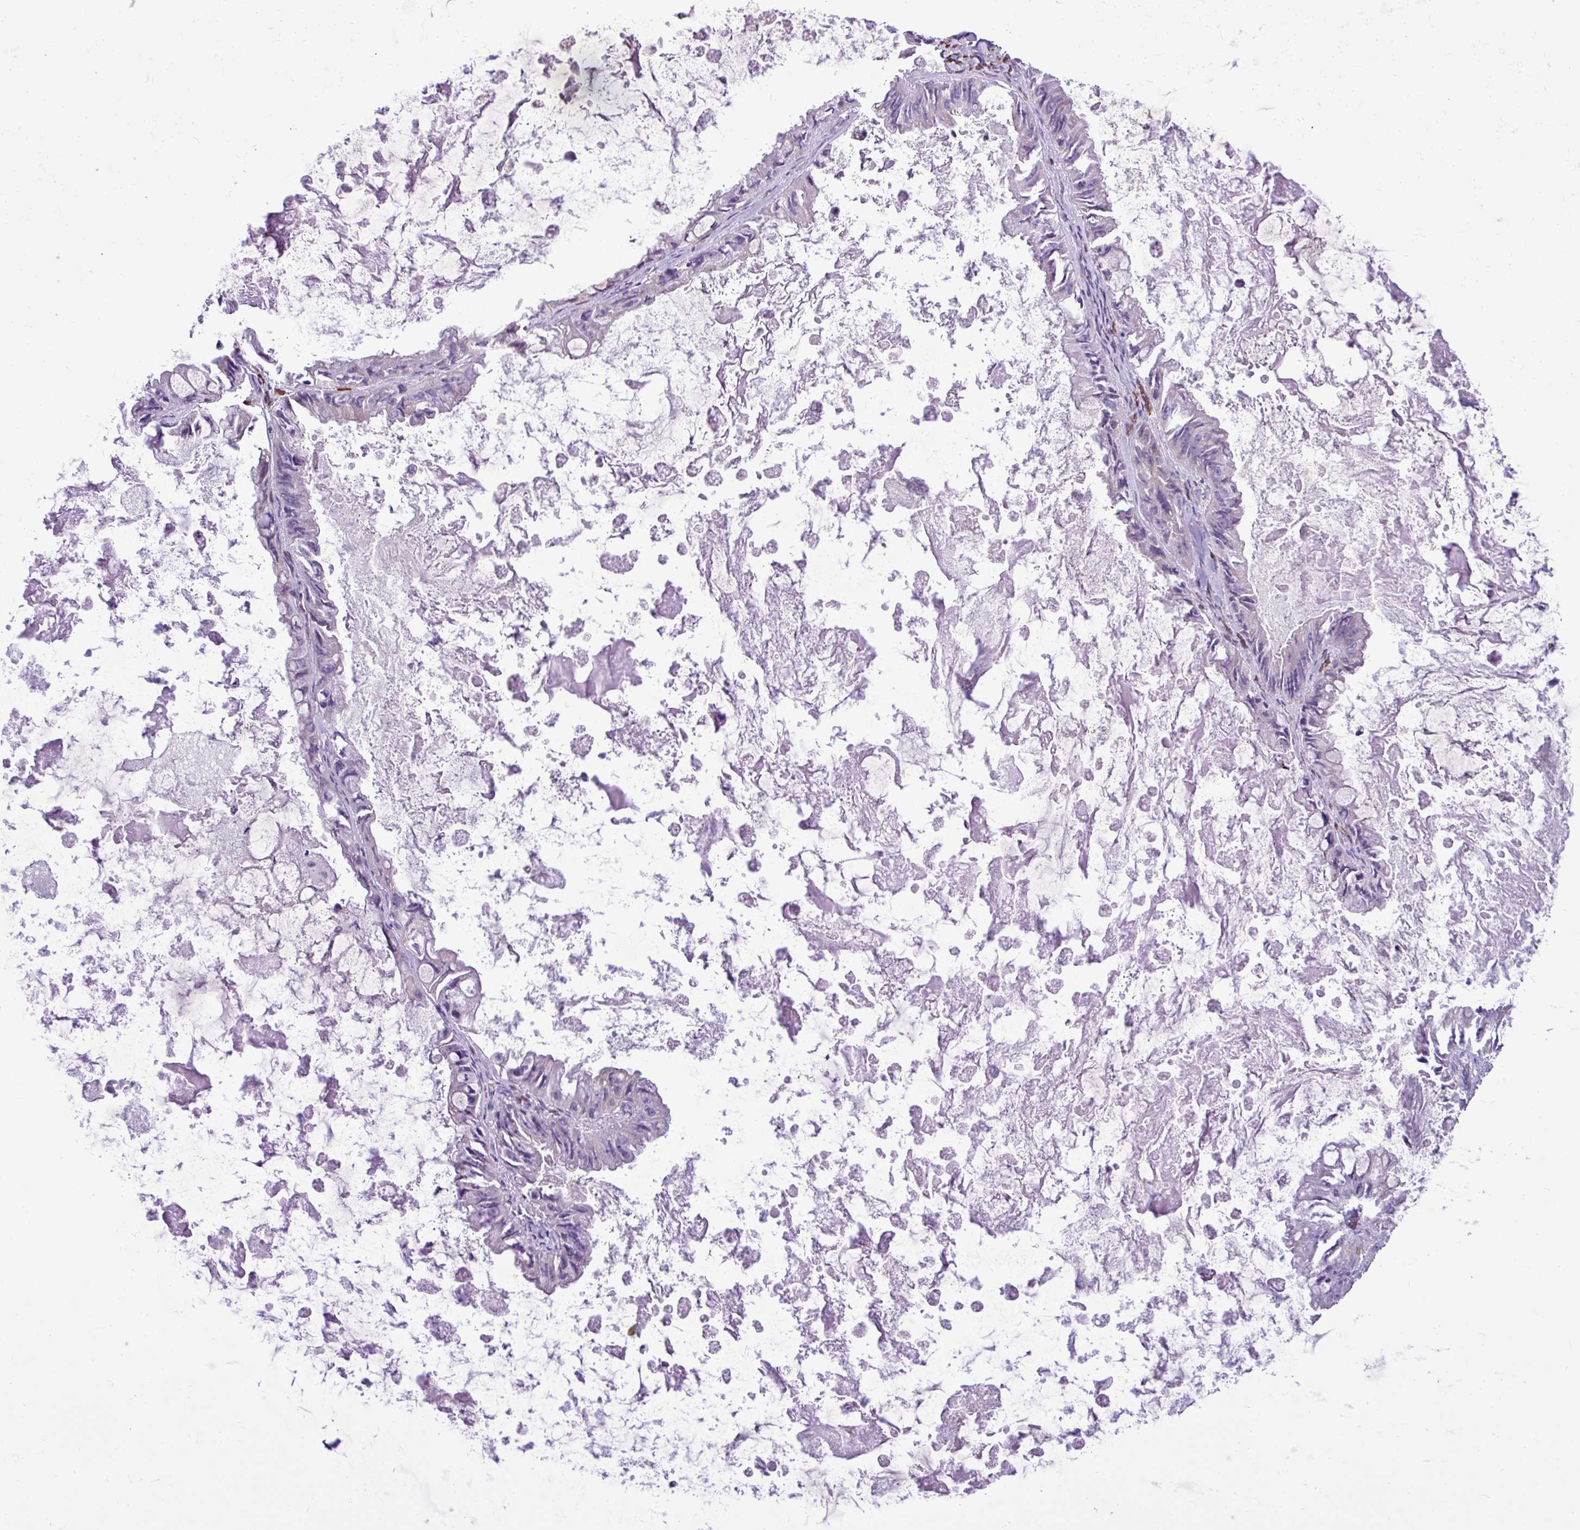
{"staining": {"intensity": "negative", "quantity": "none", "location": "none"}, "tissue": "ovarian cancer", "cell_type": "Tumor cells", "image_type": "cancer", "snomed": [{"axis": "morphology", "description": "Cystadenocarcinoma, mucinous, NOS"}, {"axis": "topography", "description": "Ovary"}], "caption": "This is a histopathology image of immunohistochemistry (IHC) staining of ovarian cancer, which shows no expression in tumor cells. Nuclei are stained in blue.", "gene": "SLC38A1", "patient": {"sex": "female", "age": 61}}